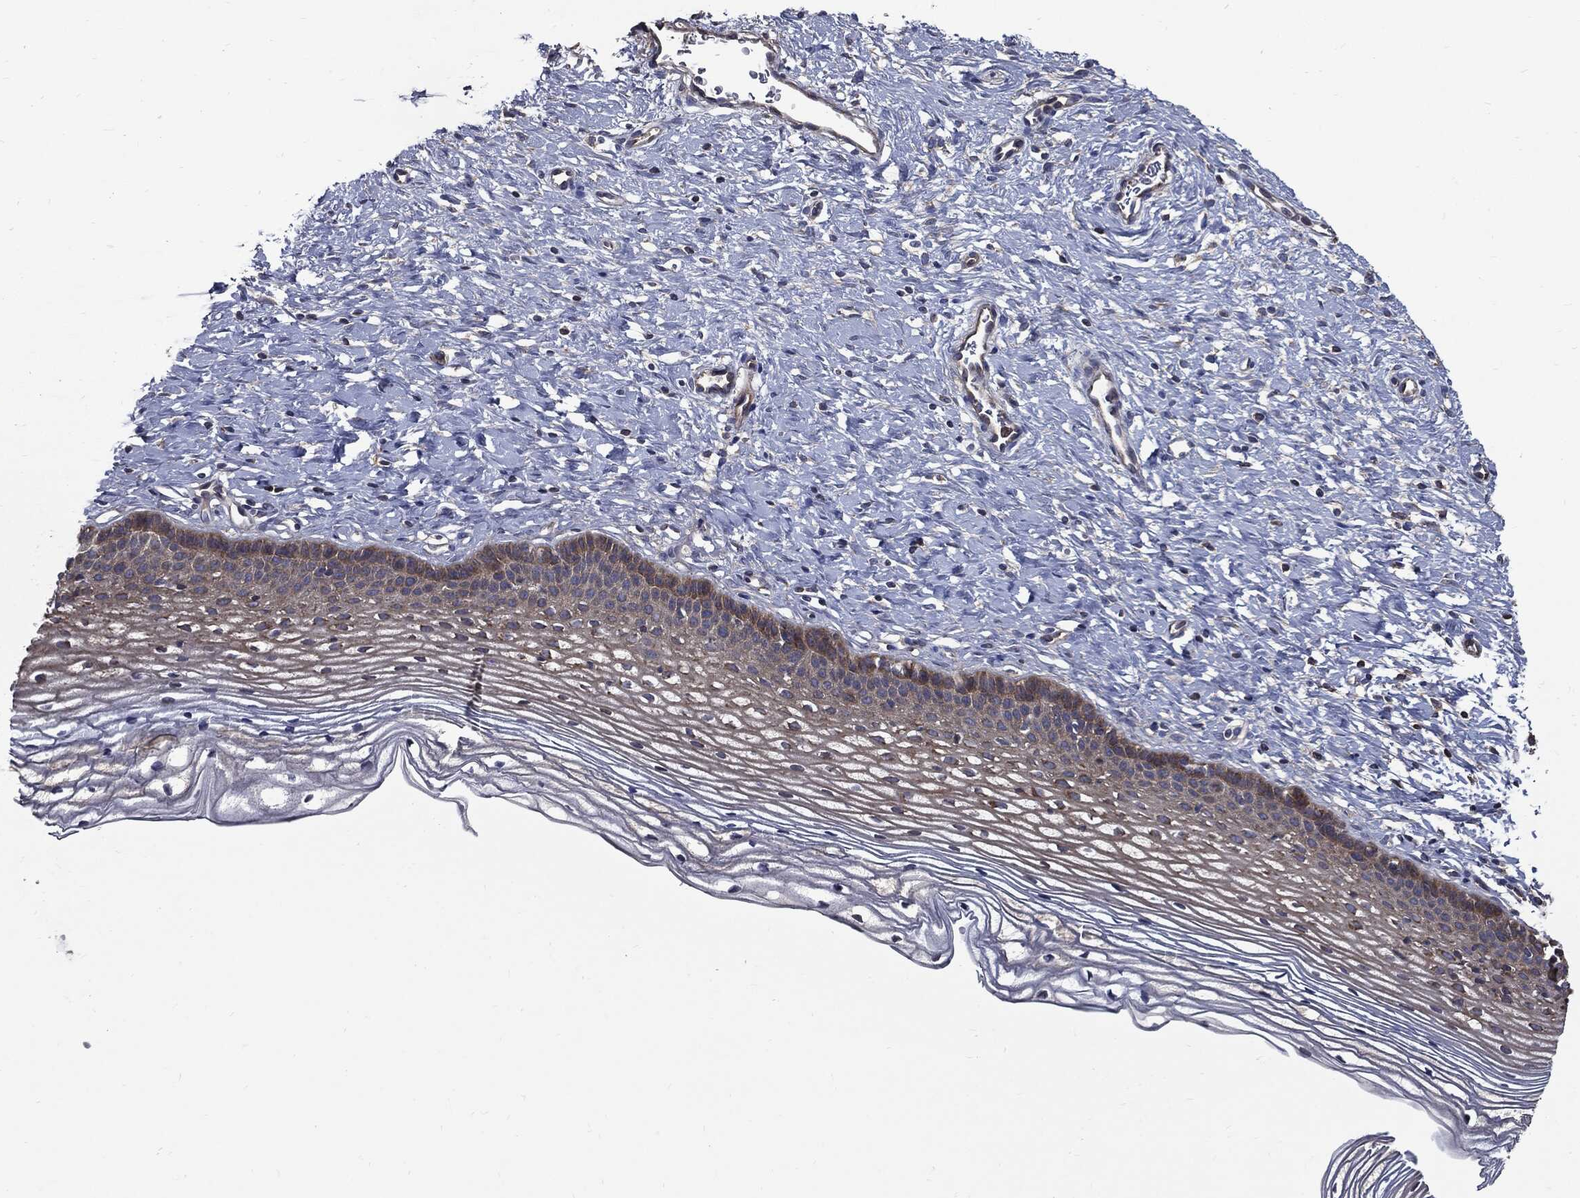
{"staining": {"intensity": "weak", "quantity": "<25%", "location": "cytoplasmic/membranous"}, "tissue": "cervix", "cell_type": "Squamous epithelial cells", "image_type": "normal", "snomed": [{"axis": "morphology", "description": "Normal tissue, NOS"}, {"axis": "topography", "description": "Cervix"}], "caption": "Human cervix stained for a protein using immunohistochemistry (IHC) exhibits no staining in squamous epithelial cells.", "gene": "PDCD6IP", "patient": {"sex": "female", "age": 39}}